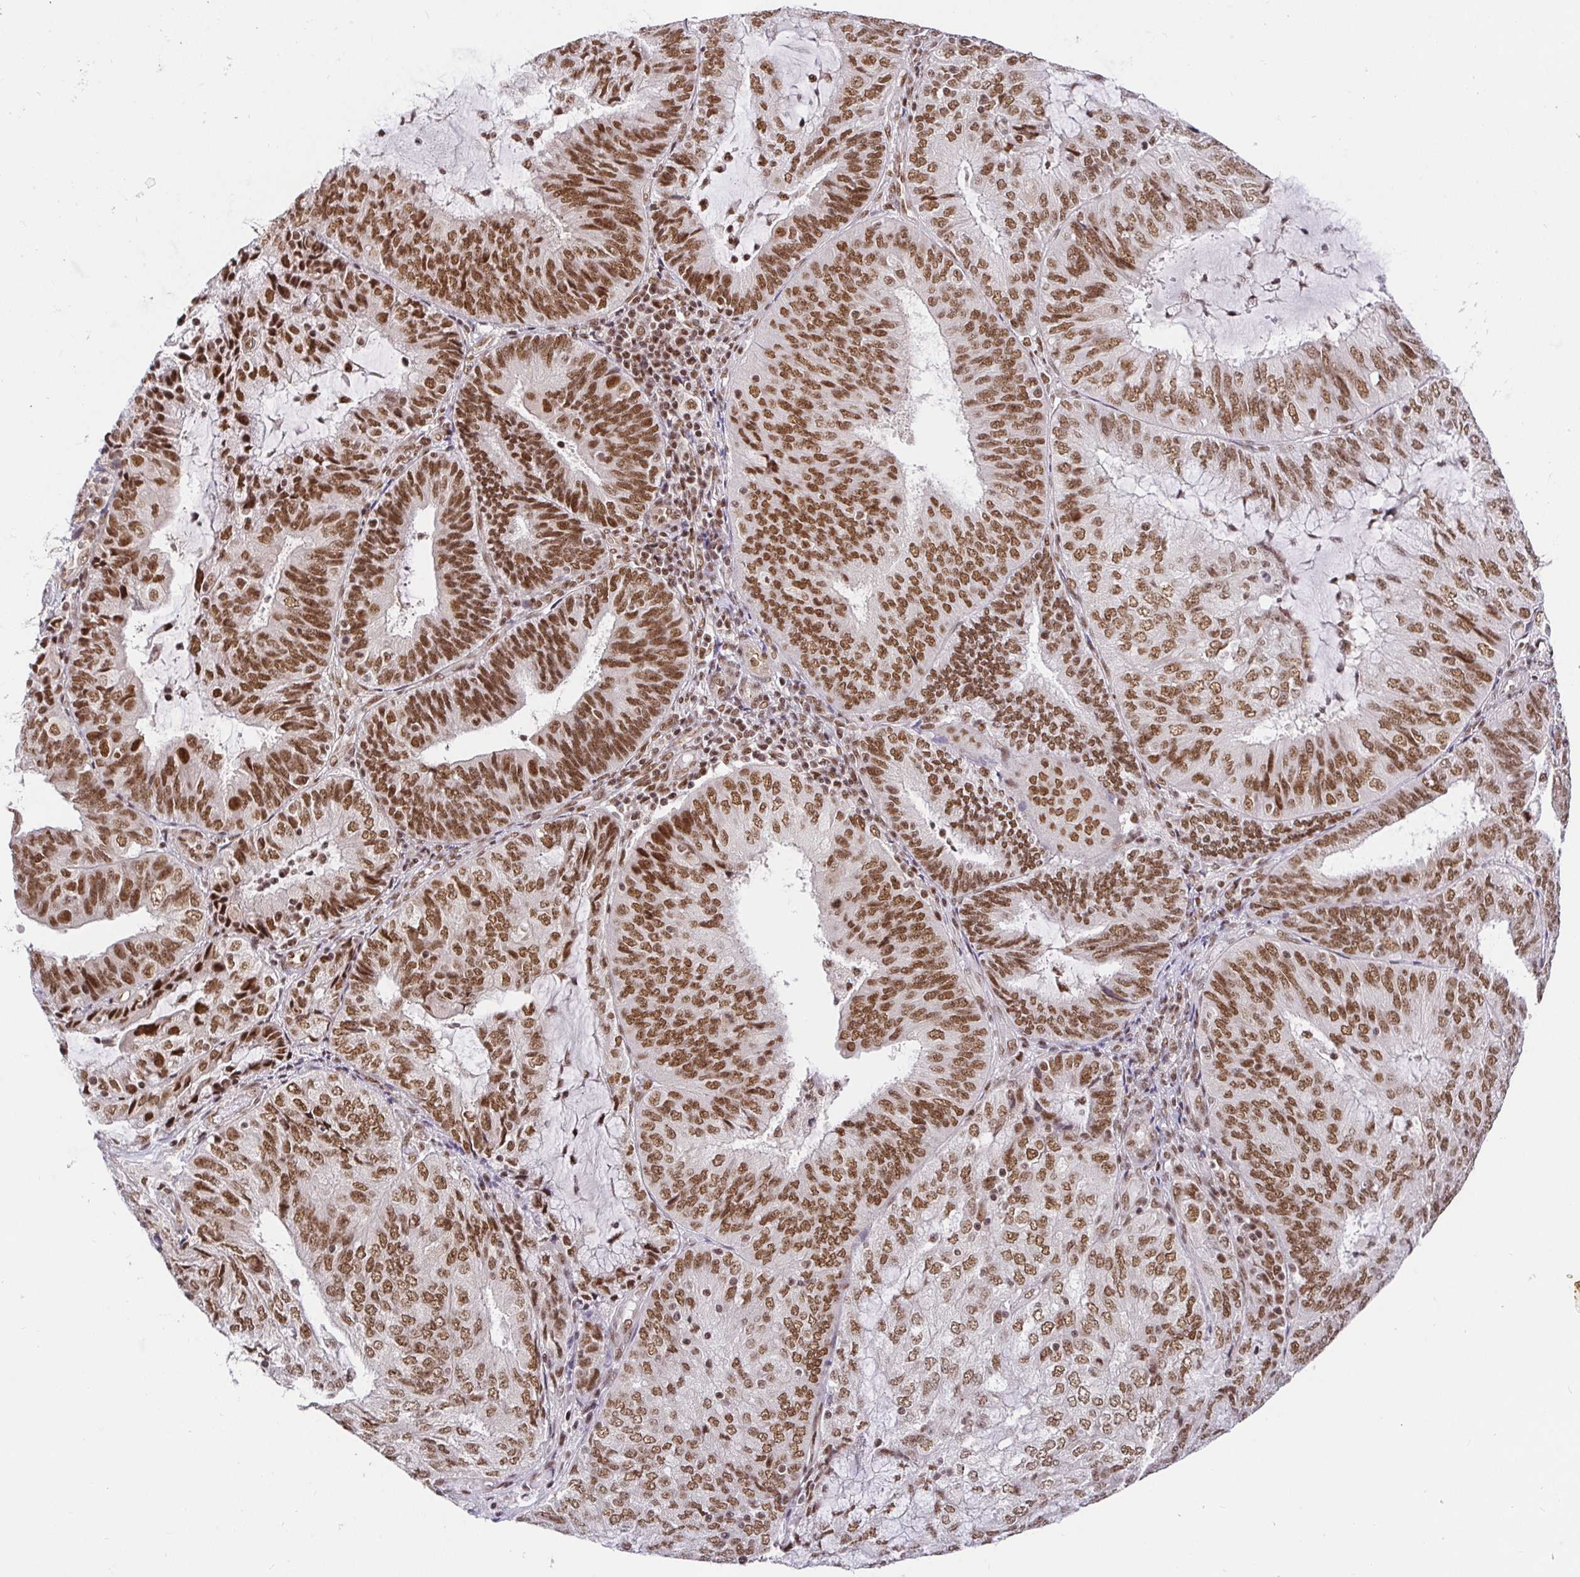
{"staining": {"intensity": "moderate", "quantity": ">75%", "location": "nuclear"}, "tissue": "endometrial cancer", "cell_type": "Tumor cells", "image_type": "cancer", "snomed": [{"axis": "morphology", "description": "Adenocarcinoma, NOS"}, {"axis": "topography", "description": "Endometrium"}], "caption": "Immunohistochemical staining of adenocarcinoma (endometrial) displays moderate nuclear protein positivity in about >75% of tumor cells. (brown staining indicates protein expression, while blue staining denotes nuclei).", "gene": "USF1", "patient": {"sex": "female", "age": 81}}